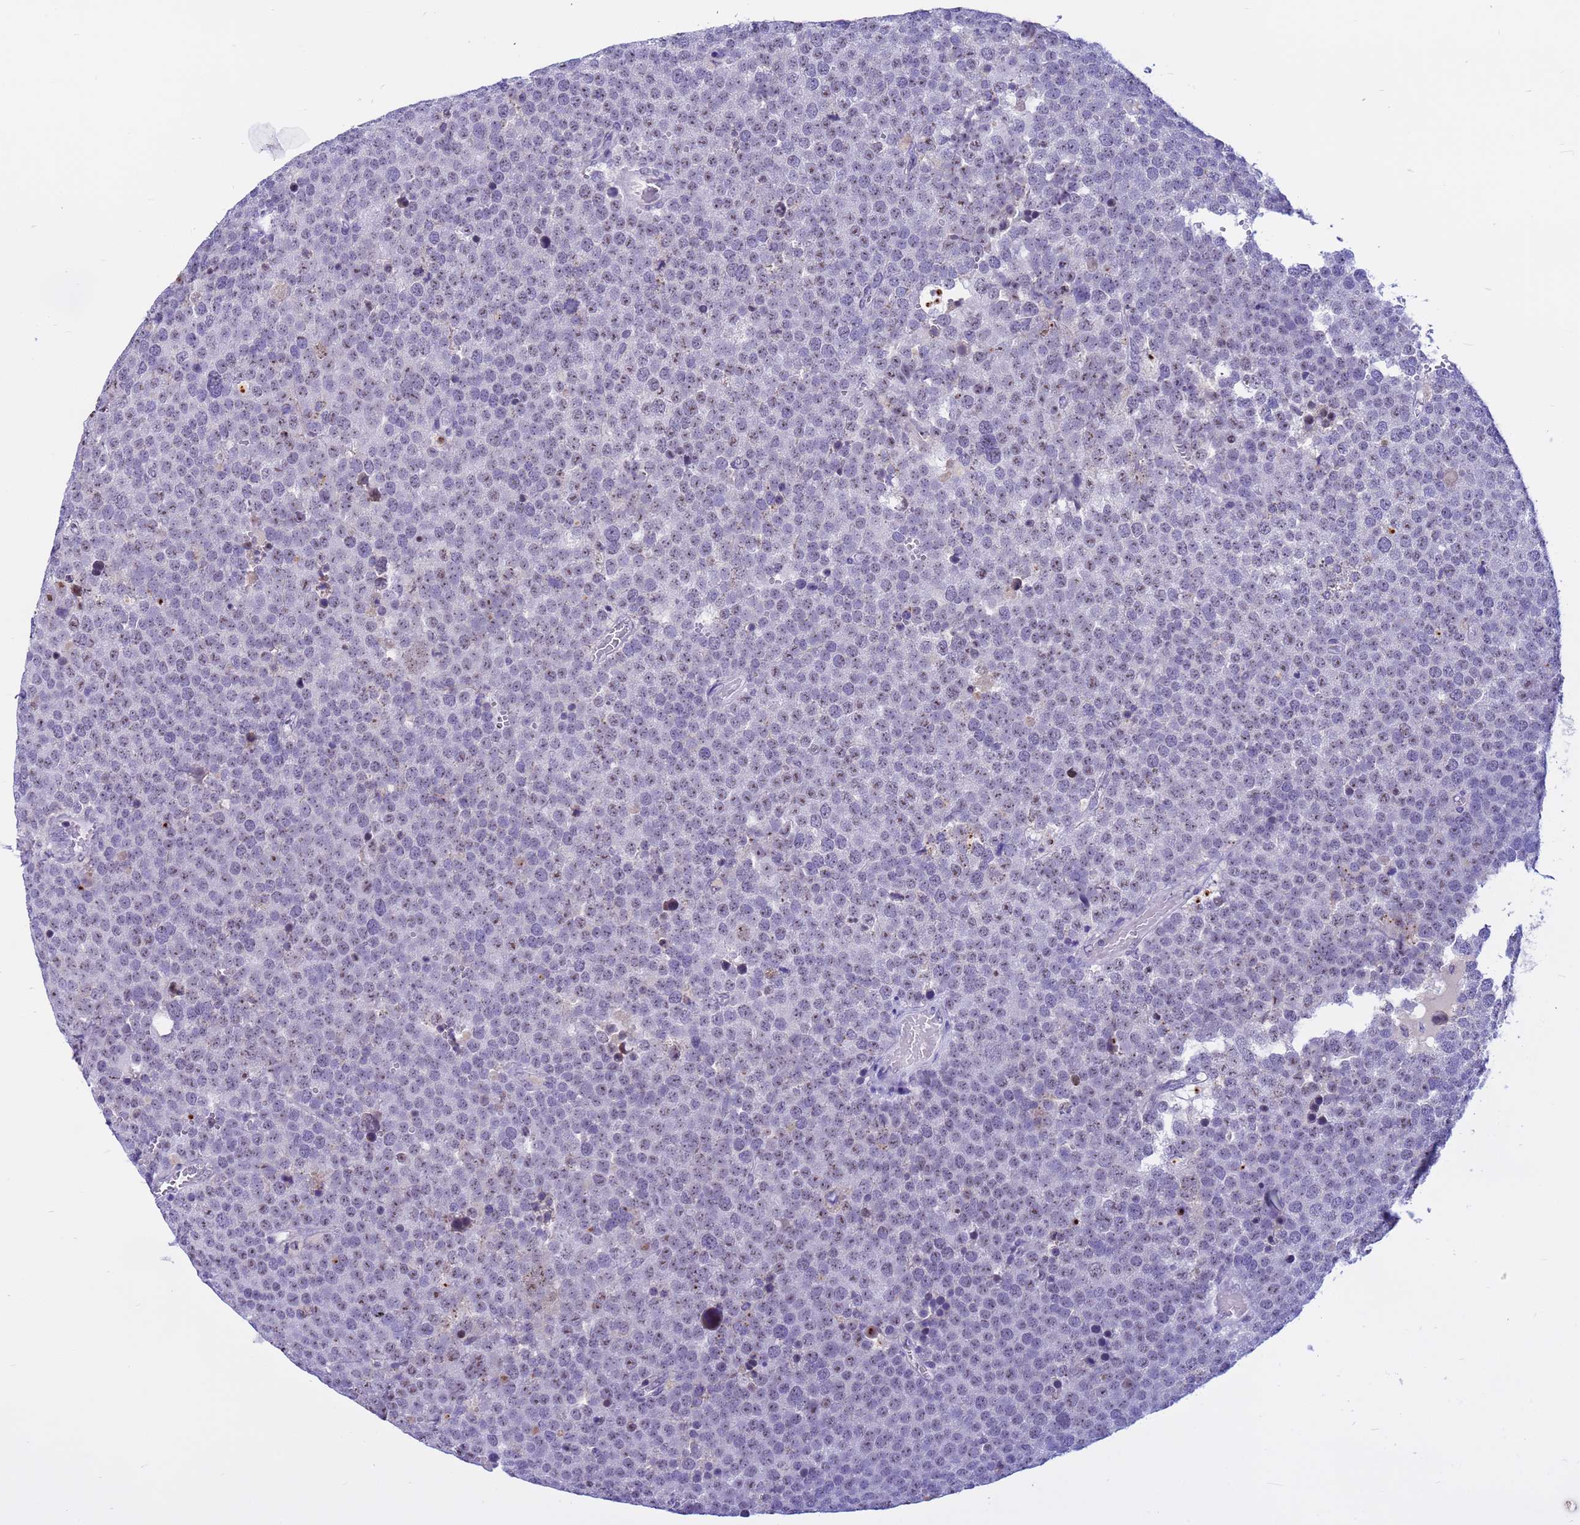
{"staining": {"intensity": "weak", "quantity": "25%-75%", "location": "nuclear"}, "tissue": "testis cancer", "cell_type": "Tumor cells", "image_type": "cancer", "snomed": [{"axis": "morphology", "description": "Seminoma, NOS"}, {"axis": "topography", "description": "Testis"}], "caption": "The immunohistochemical stain labels weak nuclear staining in tumor cells of testis cancer (seminoma) tissue. Immunohistochemistry (ihc) stains the protein in brown and the nuclei are stained blue.", "gene": "DMRTC2", "patient": {"sex": "male", "age": 71}}